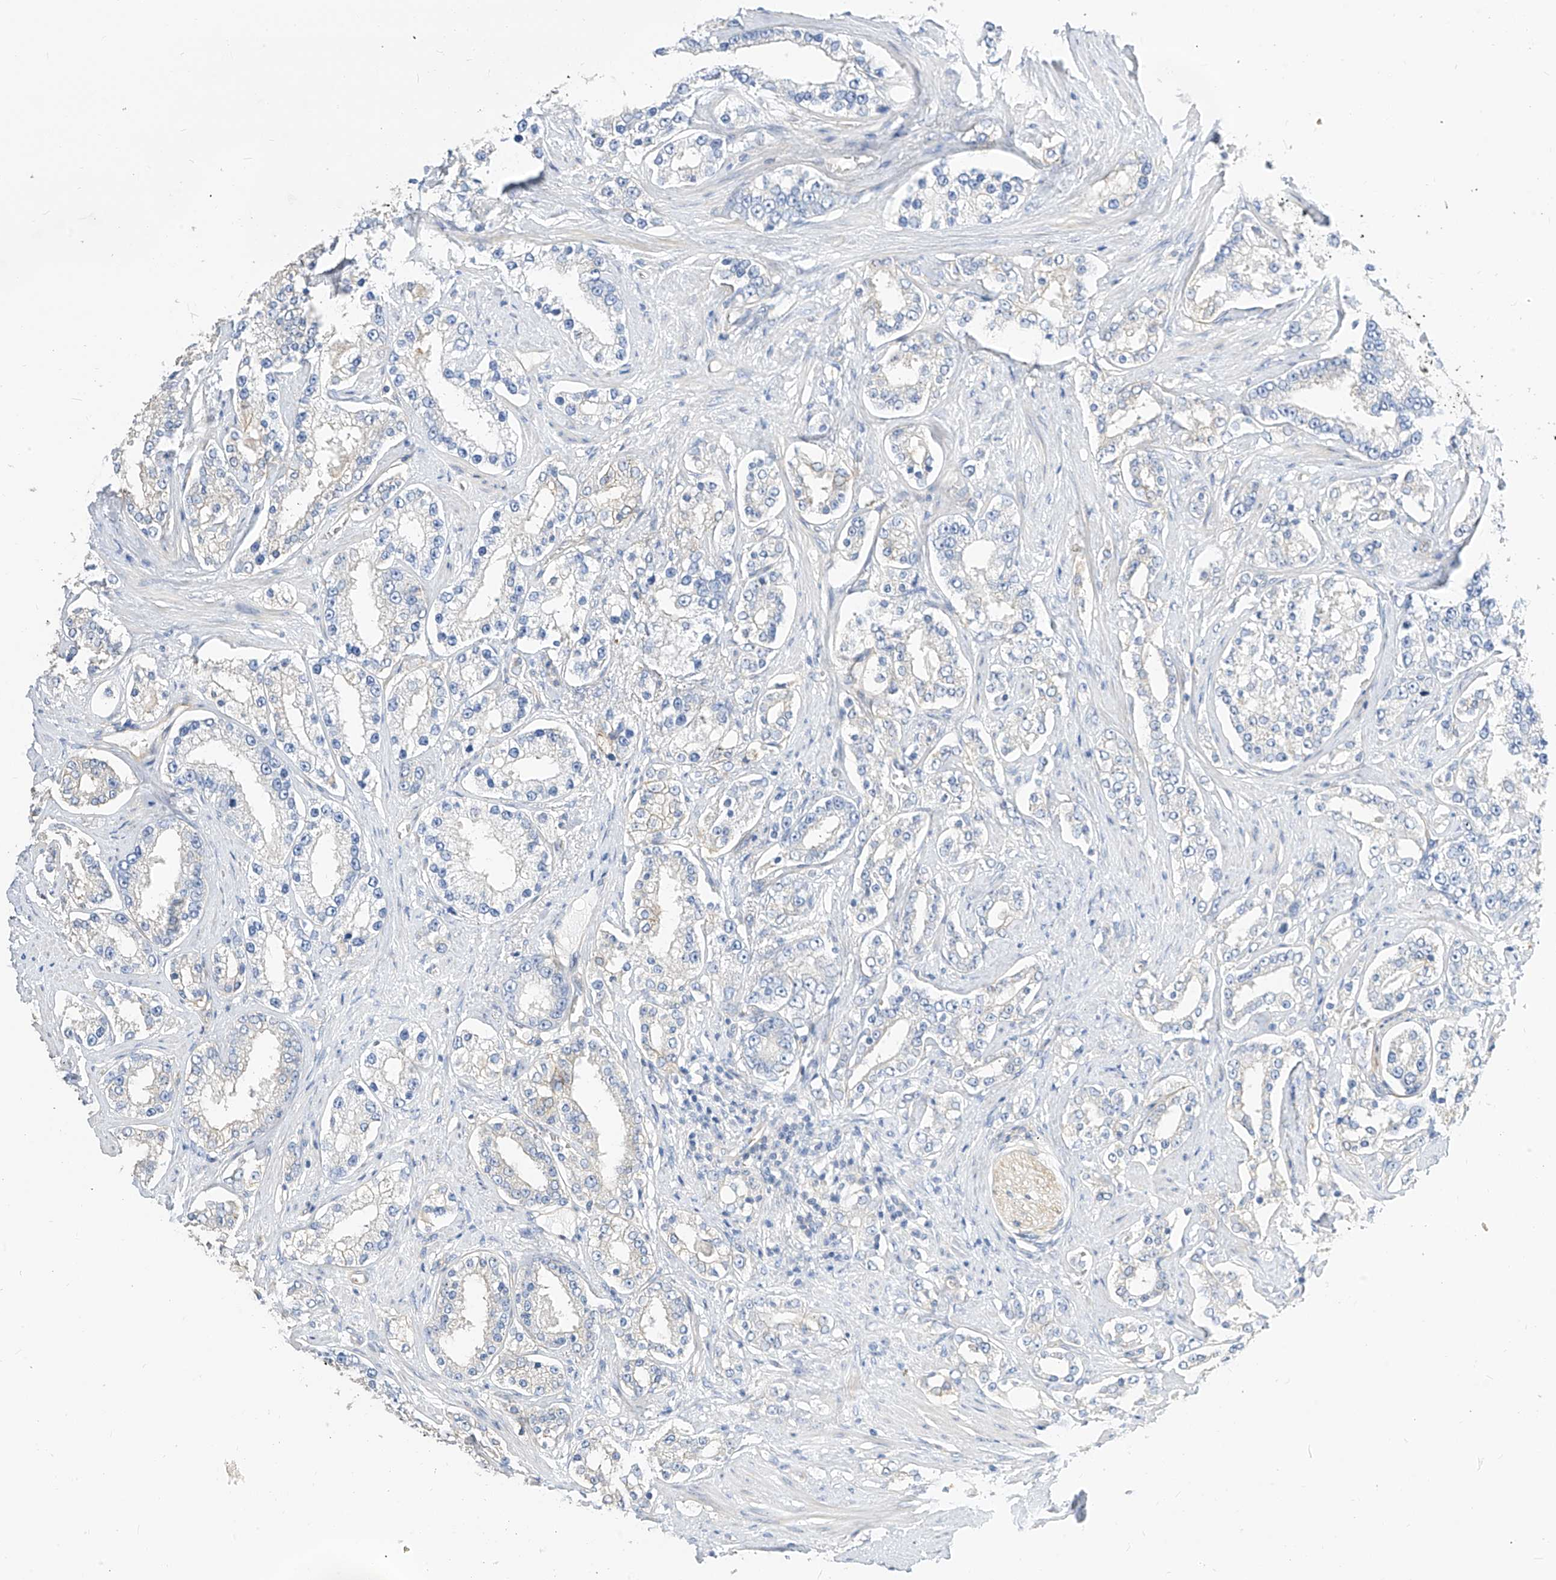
{"staining": {"intensity": "negative", "quantity": "none", "location": "none"}, "tissue": "prostate cancer", "cell_type": "Tumor cells", "image_type": "cancer", "snomed": [{"axis": "morphology", "description": "Normal tissue, NOS"}, {"axis": "morphology", "description": "Adenocarcinoma, High grade"}, {"axis": "topography", "description": "Prostate"}], "caption": "High-grade adenocarcinoma (prostate) stained for a protein using IHC shows no positivity tumor cells.", "gene": "SCGB2A1", "patient": {"sex": "male", "age": 83}}